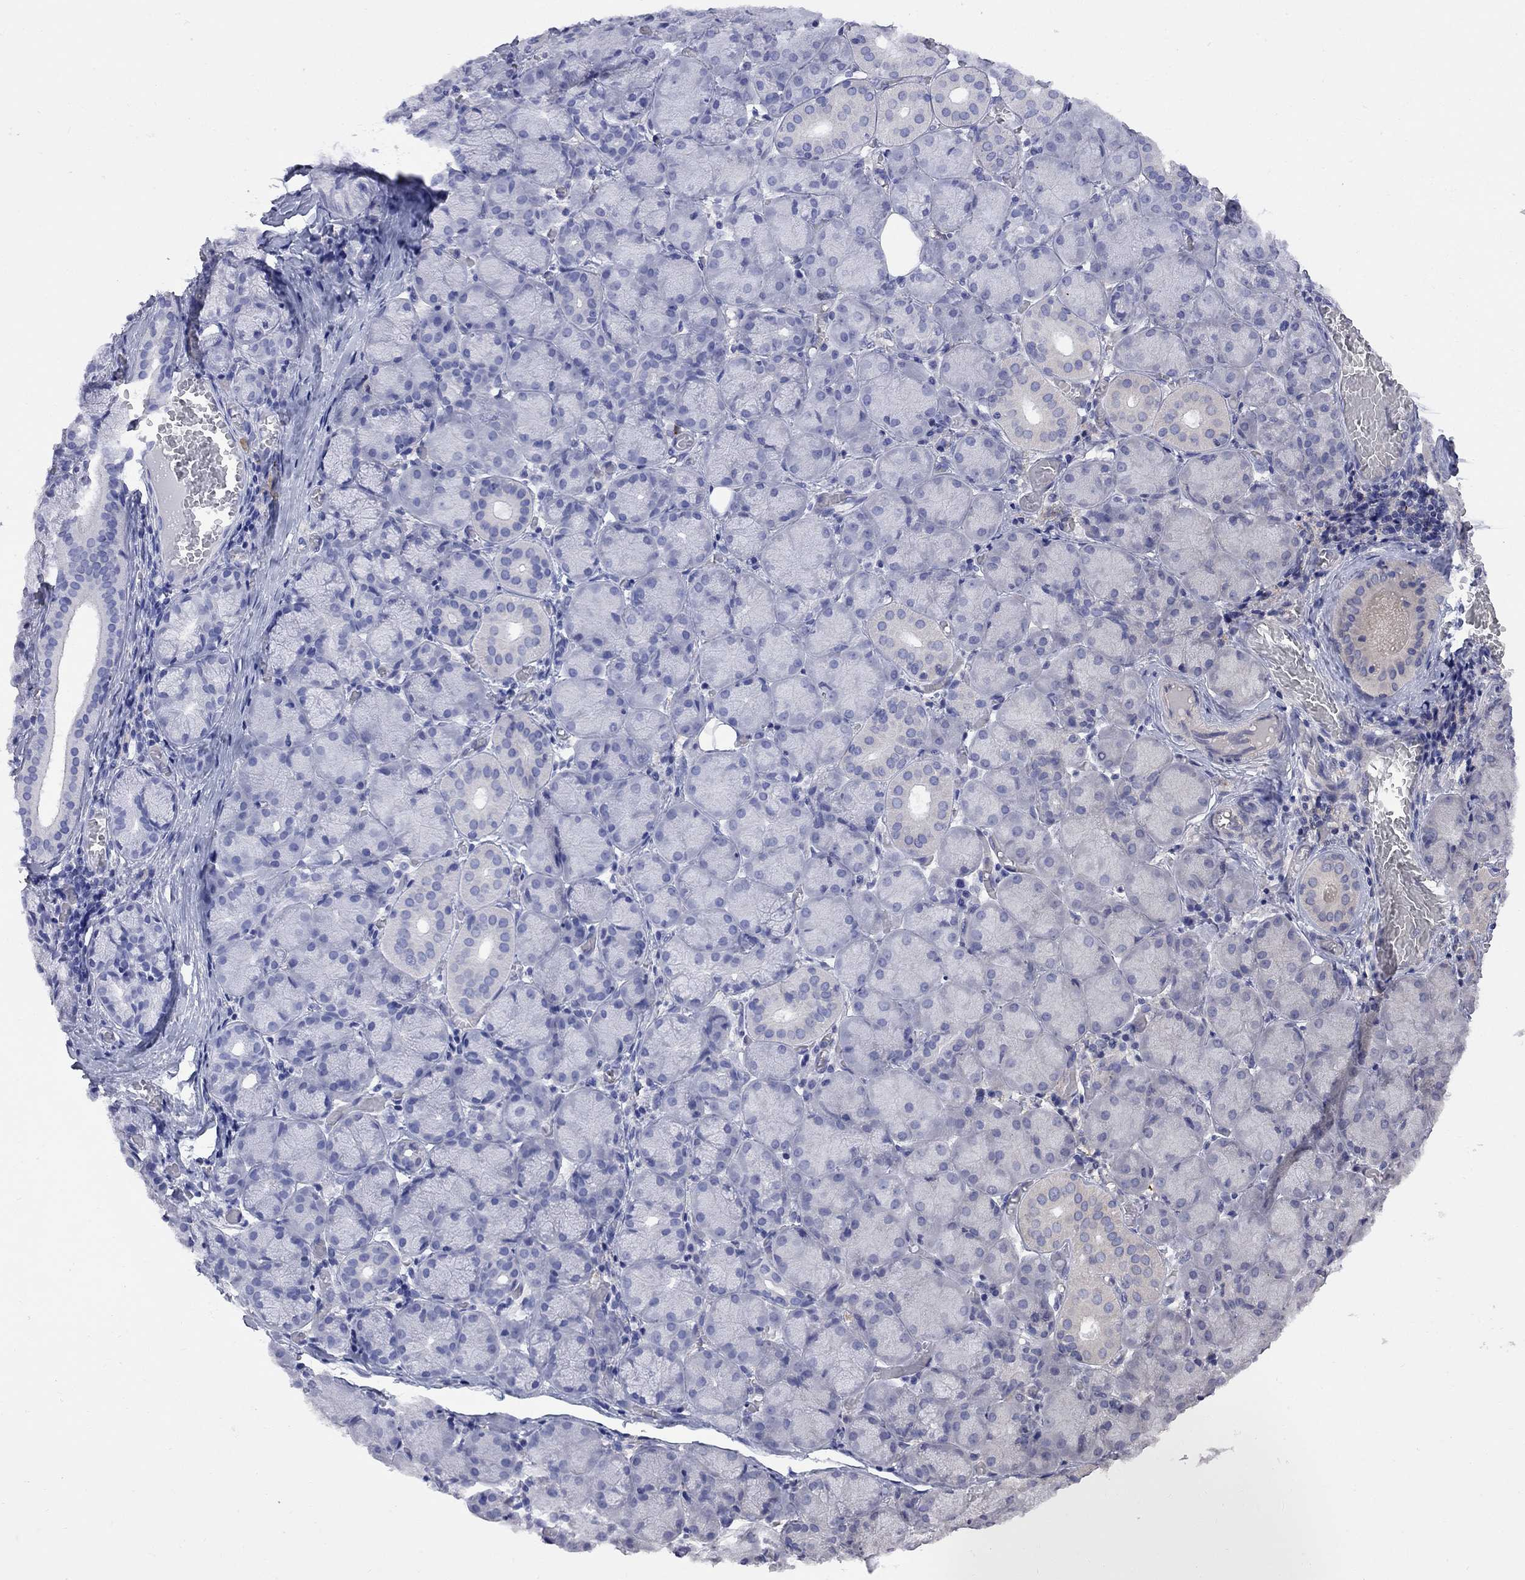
{"staining": {"intensity": "negative", "quantity": "none", "location": "none"}, "tissue": "salivary gland", "cell_type": "Glandular cells", "image_type": "normal", "snomed": [{"axis": "morphology", "description": "Normal tissue, NOS"}, {"axis": "topography", "description": "Salivary gland"}, {"axis": "topography", "description": "Peripheral nerve tissue"}], "caption": "This is an immunohistochemistry (IHC) micrograph of unremarkable human salivary gland. There is no staining in glandular cells.", "gene": "MTHFR", "patient": {"sex": "female", "age": 24}}